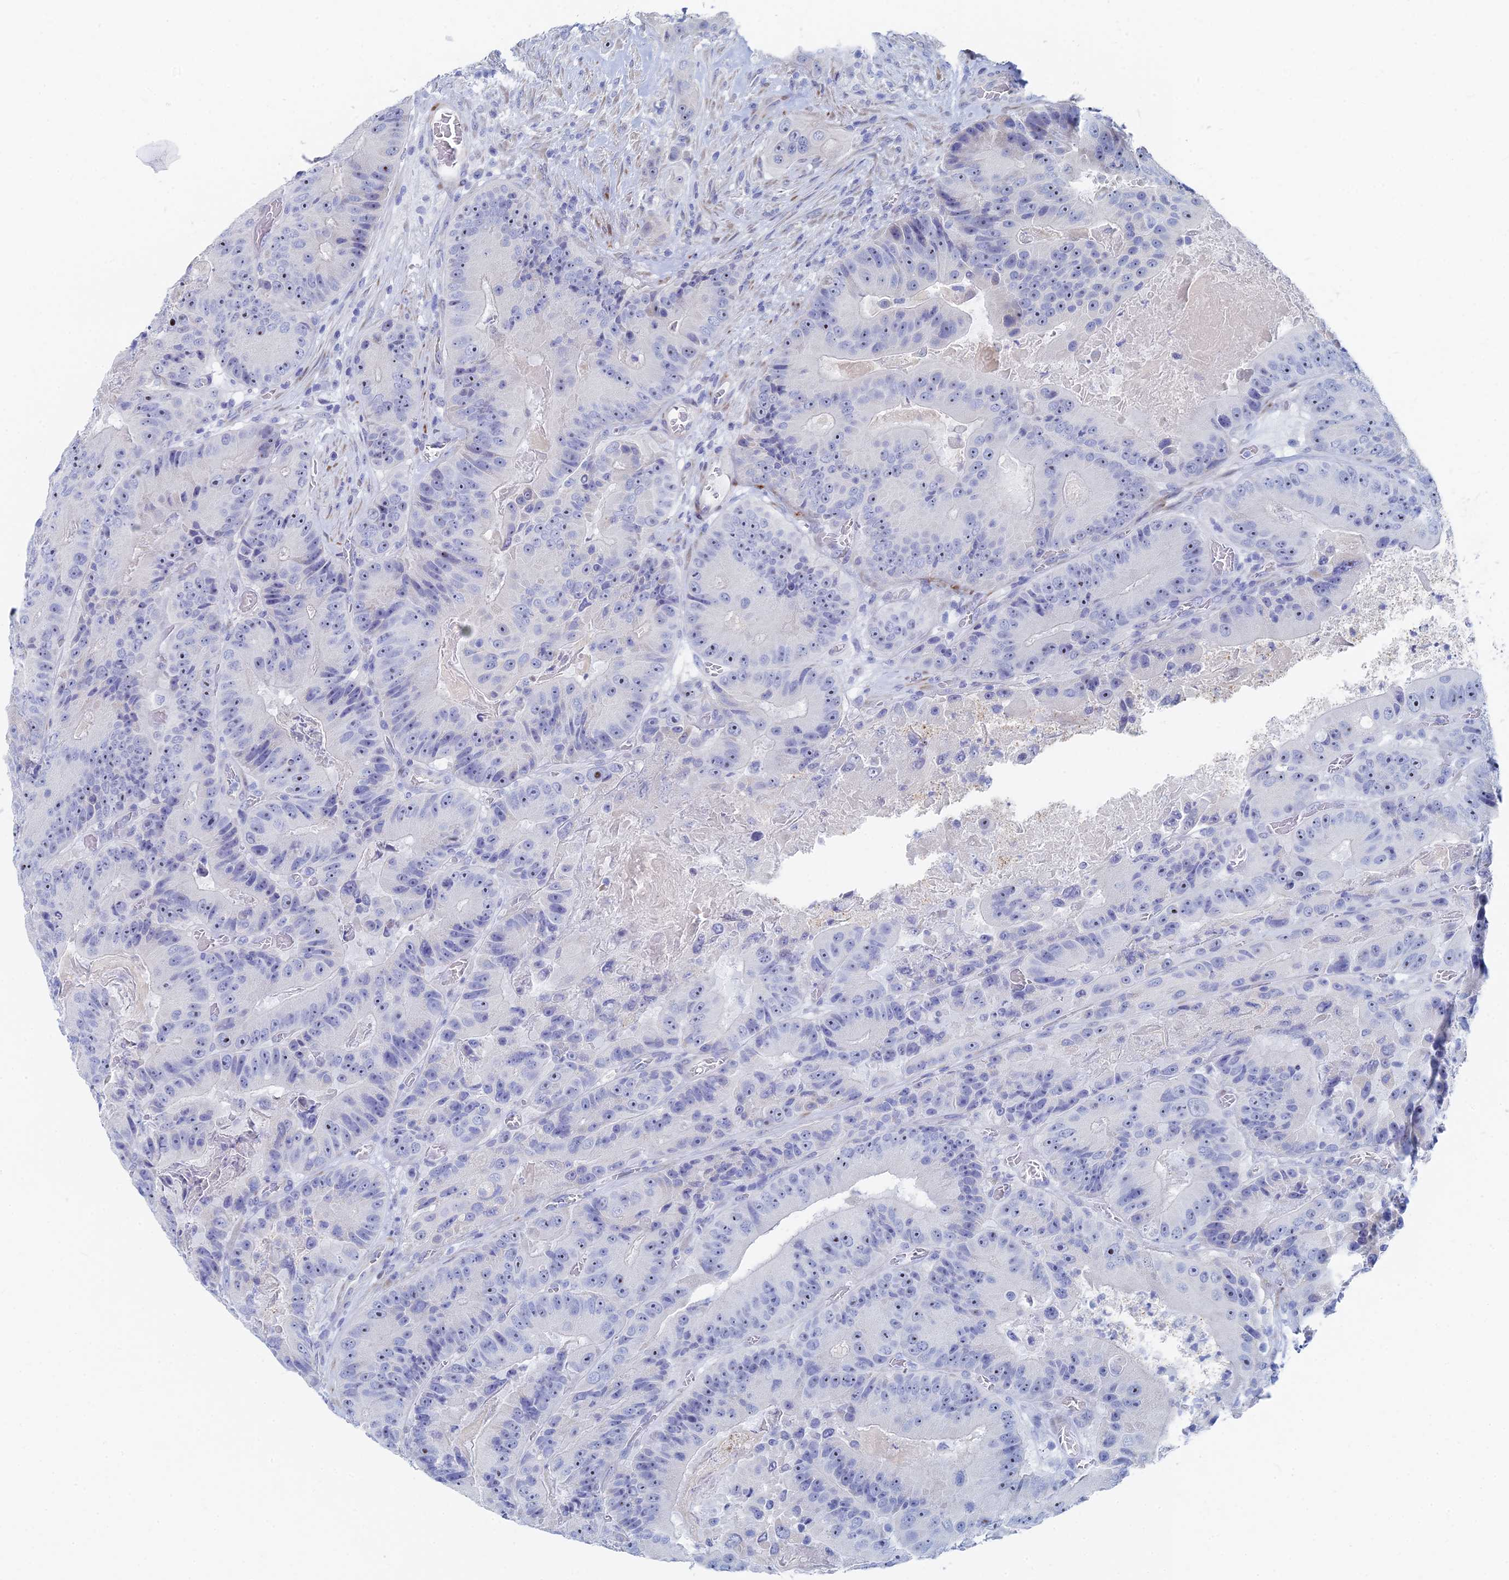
{"staining": {"intensity": "negative", "quantity": "none", "location": "none"}, "tissue": "colorectal cancer", "cell_type": "Tumor cells", "image_type": "cancer", "snomed": [{"axis": "morphology", "description": "Adenocarcinoma, NOS"}, {"axis": "topography", "description": "Colon"}], "caption": "IHC image of human colorectal adenocarcinoma stained for a protein (brown), which exhibits no staining in tumor cells.", "gene": "DRGX", "patient": {"sex": "female", "age": 86}}